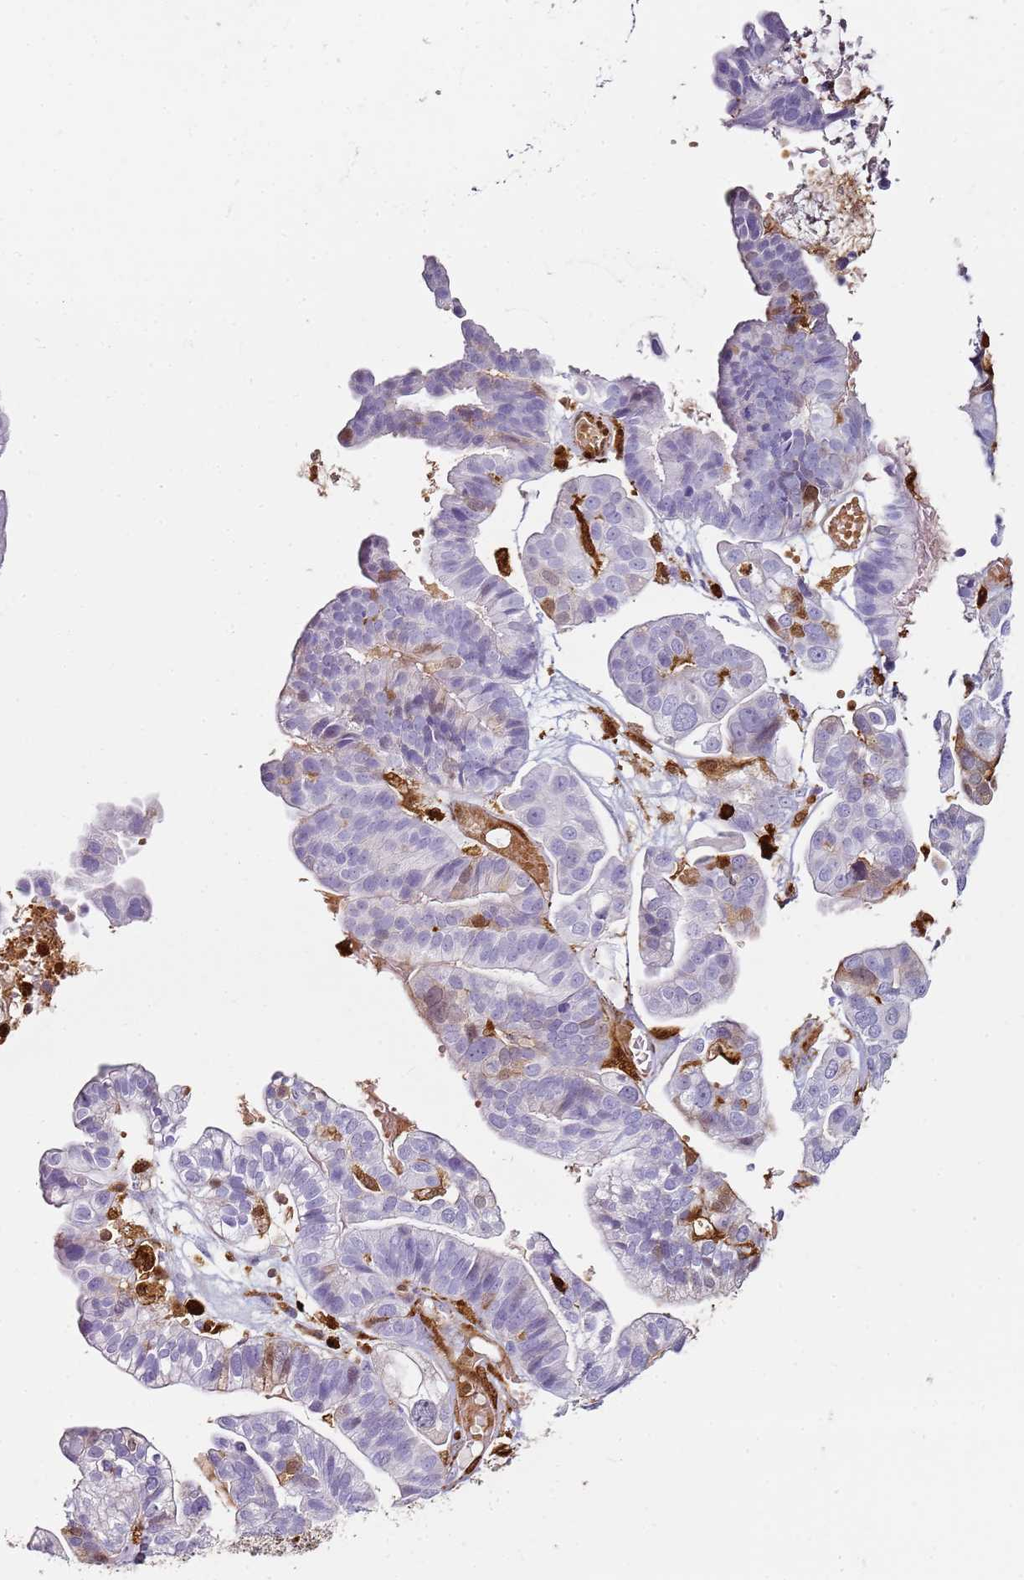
{"staining": {"intensity": "negative", "quantity": "none", "location": "none"}, "tissue": "ovarian cancer", "cell_type": "Tumor cells", "image_type": "cancer", "snomed": [{"axis": "morphology", "description": "Cystadenocarcinoma, serous, NOS"}, {"axis": "topography", "description": "Ovary"}], "caption": "Immunohistochemical staining of serous cystadenocarcinoma (ovarian) demonstrates no significant staining in tumor cells.", "gene": "S100A4", "patient": {"sex": "female", "age": 56}}